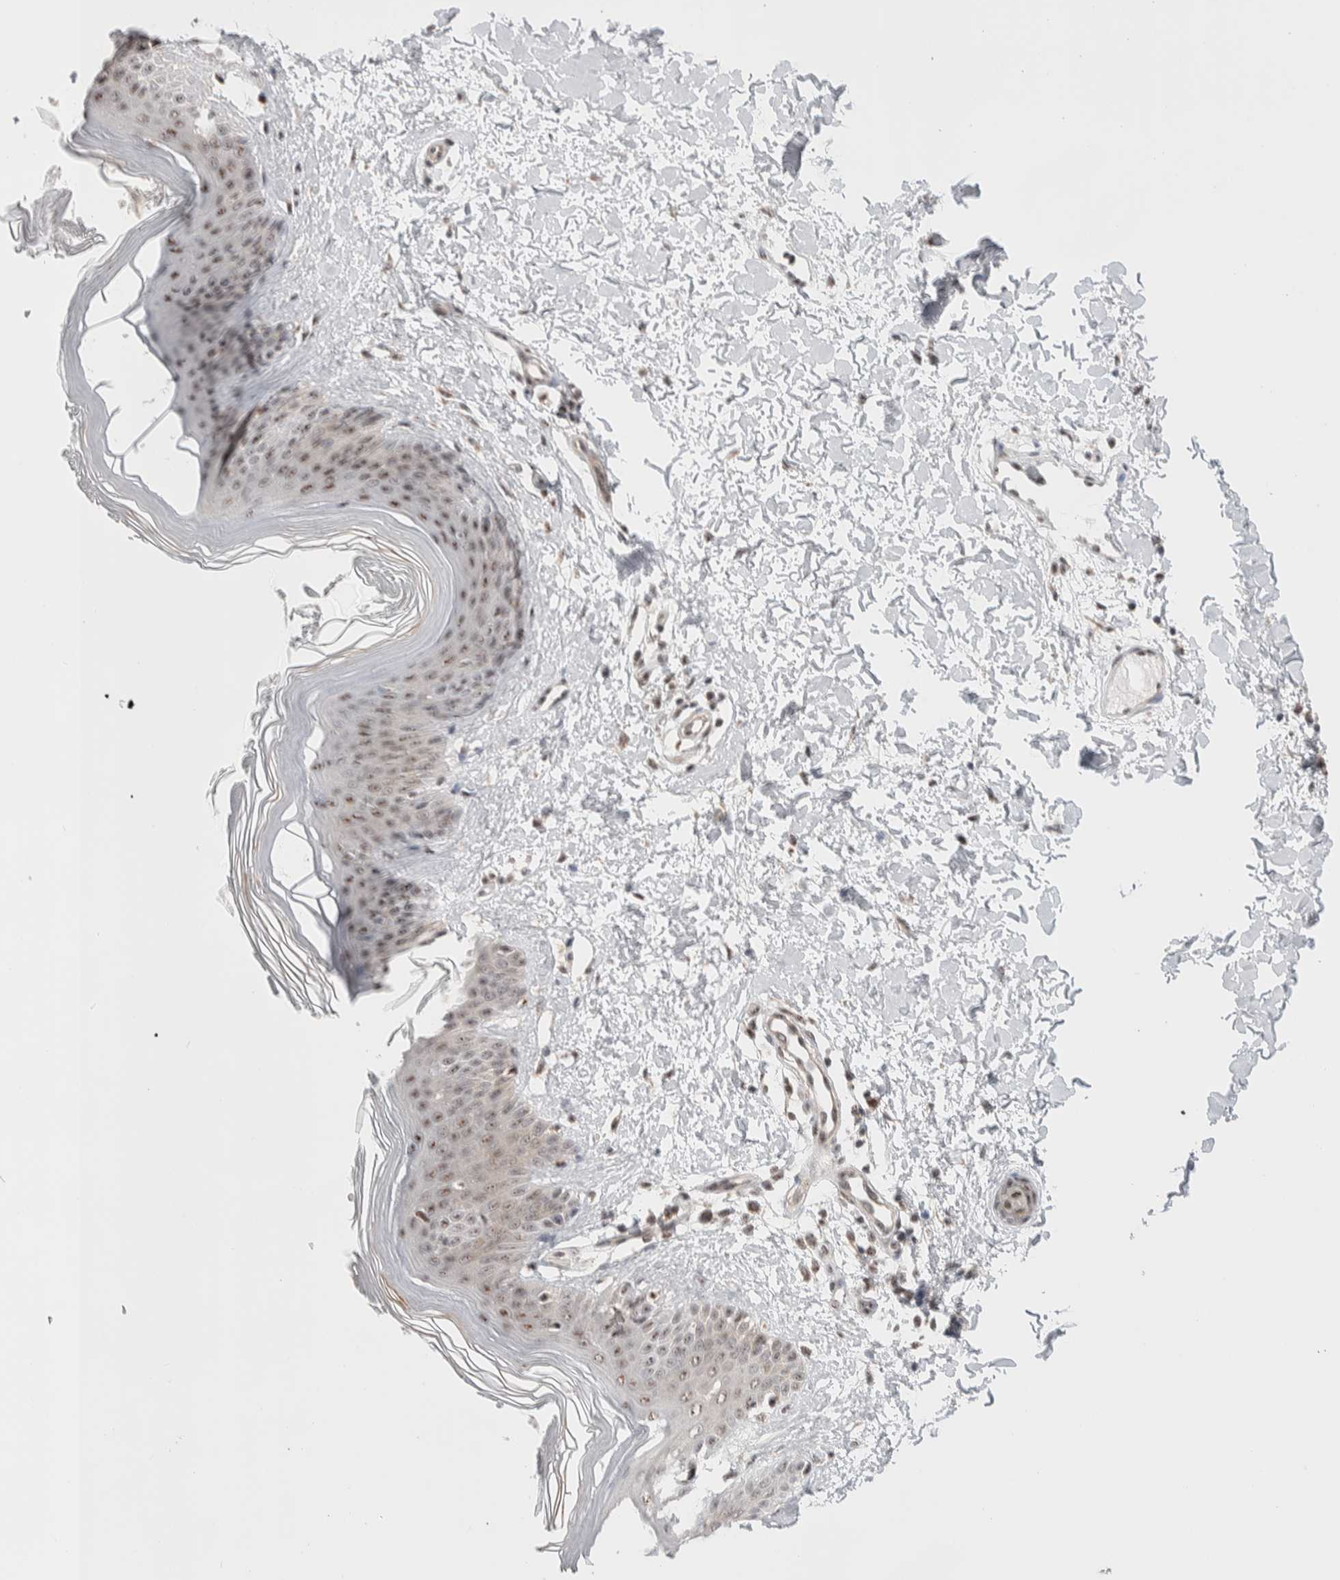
{"staining": {"intensity": "moderate", "quantity": ">75%", "location": "nuclear"}, "tissue": "skin", "cell_type": "Fibroblasts", "image_type": "normal", "snomed": [{"axis": "morphology", "description": "Normal tissue, NOS"}, {"axis": "morphology", "description": "Malignant melanoma, Metastatic site"}, {"axis": "topography", "description": "Skin"}], "caption": "Protein staining by immunohistochemistry exhibits moderate nuclear positivity in about >75% of fibroblasts in benign skin.", "gene": "ZNF695", "patient": {"sex": "male", "age": 41}}